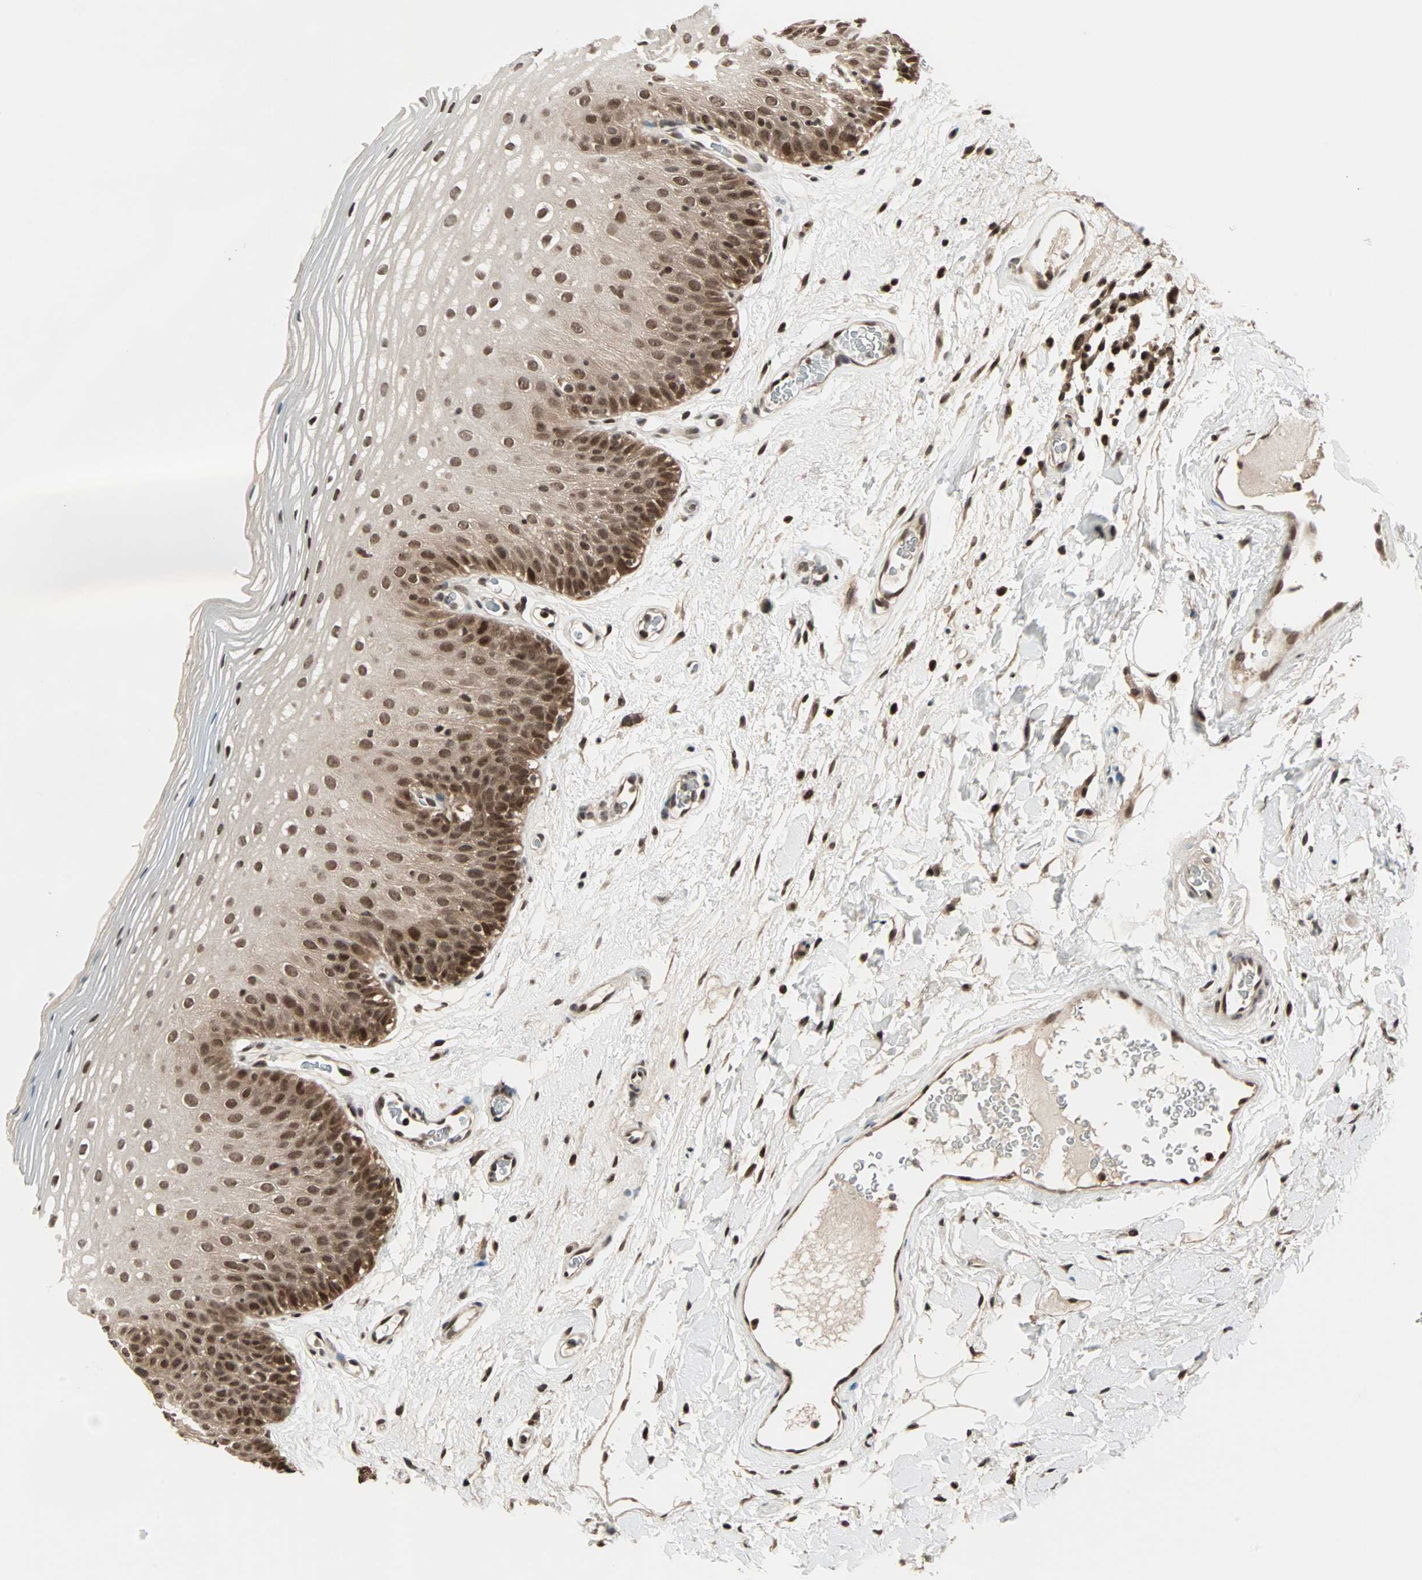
{"staining": {"intensity": "strong", "quantity": ">75%", "location": "cytoplasmic/membranous,nuclear"}, "tissue": "oral mucosa", "cell_type": "Squamous epithelial cells", "image_type": "normal", "snomed": [{"axis": "morphology", "description": "Normal tissue, NOS"}, {"axis": "morphology", "description": "Squamous cell carcinoma, NOS"}, {"axis": "topography", "description": "Skeletal muscle"}, {"axis": "topography", "description": "Oral tissue"}], "caption": "A high amount of strong cytoplasmic/membranous,nuclear staining is present in about >75% of squamous epithelial cells in benign oral mucosa. The protein of interest is shown in brown color, while the nuclei are stained blue.", "gene": "ZNF44", "patient": {"sex": "male", "age": 71}}